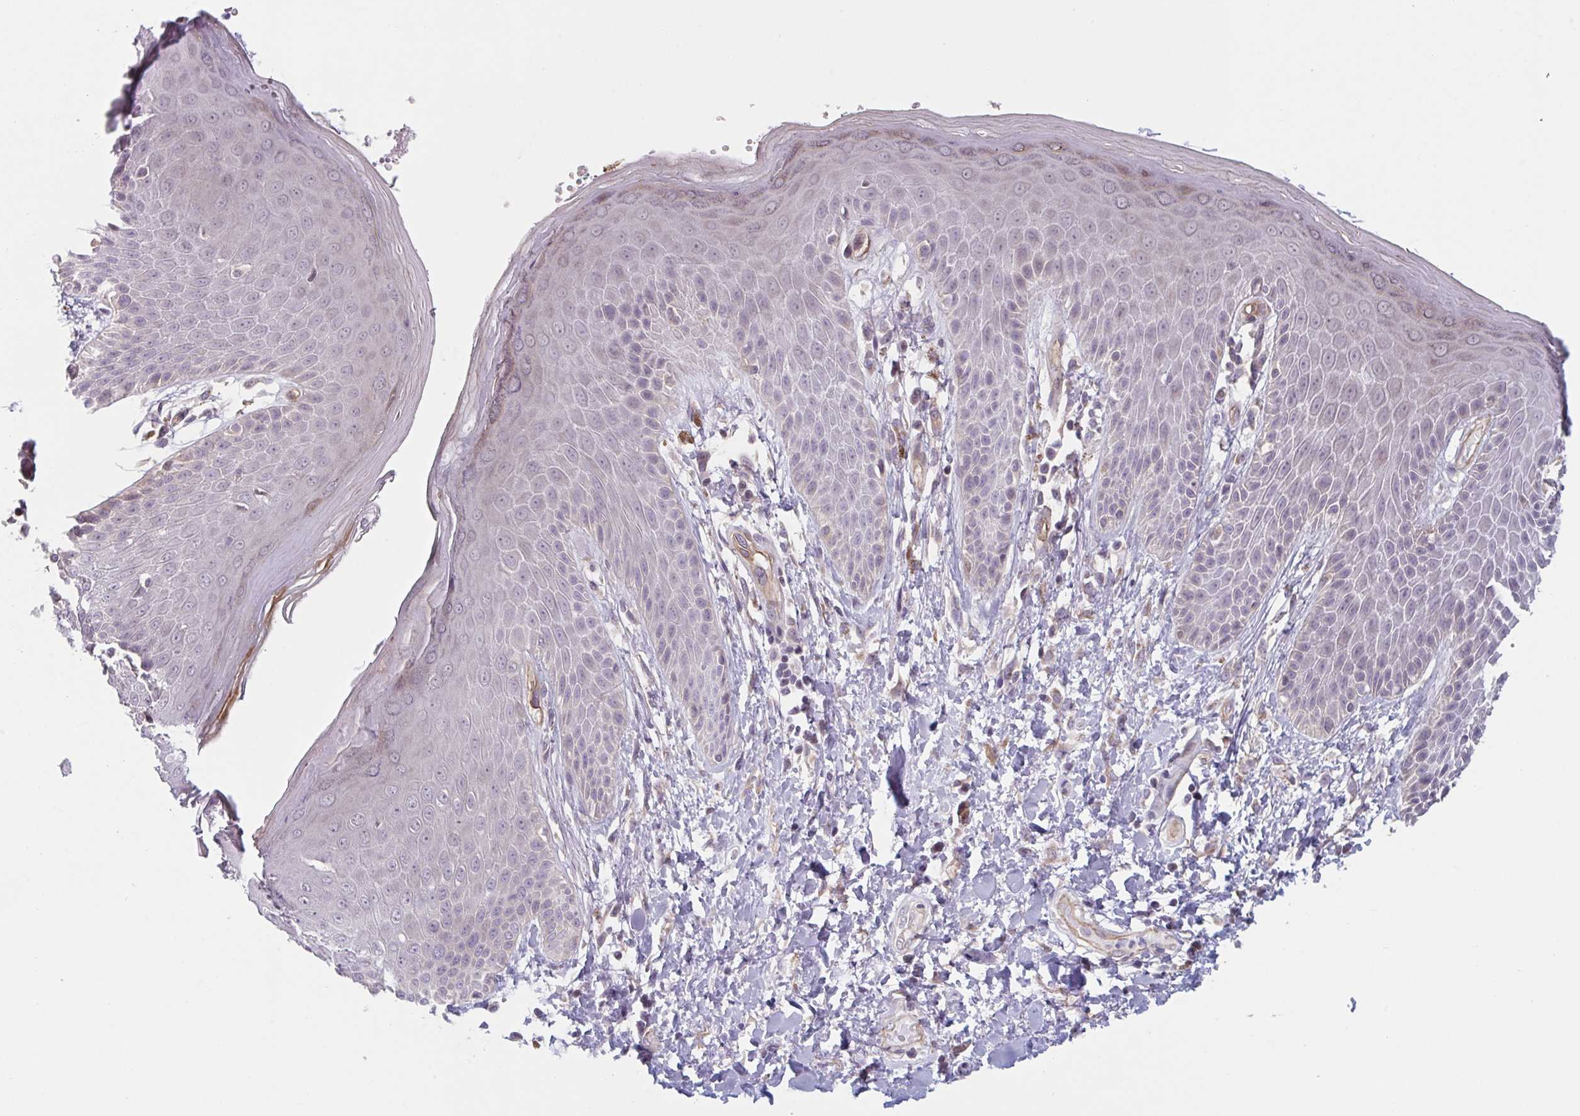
{"staining": {"intensity": "weak", "quantity": "25%-75%", "location": "cytoplasmic/membranous"}, "tissue": "skin", "cell_type": "Epidermal cells", "image_type": "normal", "snomed": [{"axis": "morphology", "description": "Normal tissue, NOS"}, {"axis": "topography", "description": "Anal"}, {"axis": "topography", "description": "Peripheral nerve tissue"}], "caption": "Epidermal cells reveal low levels of weak cytoplasmic/membranous expression in about 25%-75% of cells in unremarkable skin. The staining was performed using DAB (3,3'-diaminobenzidine) to visualize the protein expression in brown, while the nuclei were stained in blue with hematoxylin (Magnification: 20x).", "gene": "TNFSF10", "patient": {"sex": "male", "age": 51}}